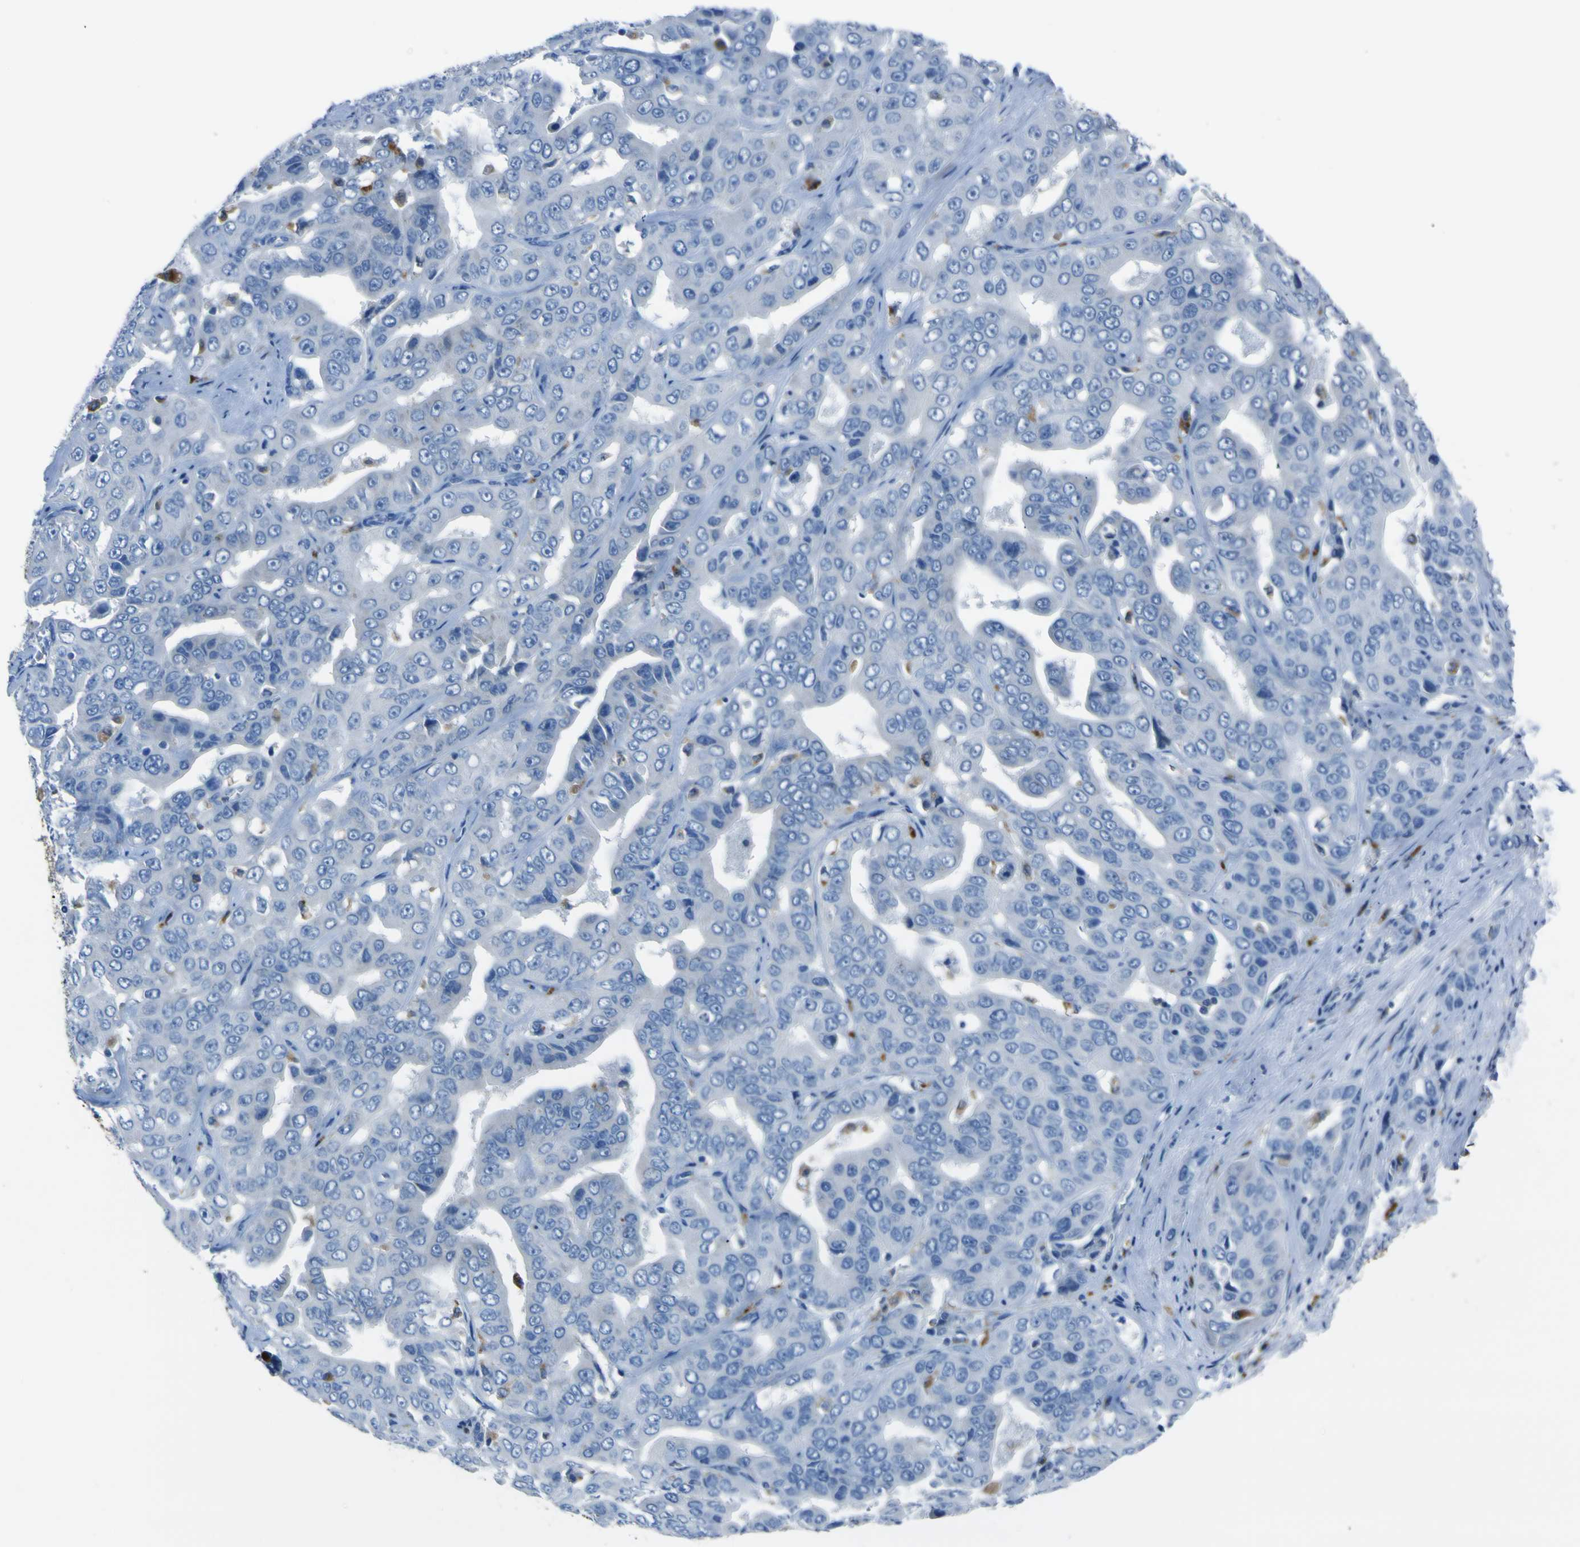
{"staining": {"intensity": "negative", "quantity": "none", "location": "none"}, "tissue": "liver cancer", "cell_type": "Tumor cells", "image_type": "cancer", "snomed": [{"axis": "morphology", "description": "Cholangiocarcinoma"}, {"axis": "topography", "description": "Liver"}], "caption": "Immunohistochemistry histopathology image of cholangiocarcinoma (liver) stained for a protein (brown), which exhibits no staining in tumor cells.", "gene": "ACSL1", "patient": {"sex": "female", "age": 52}}